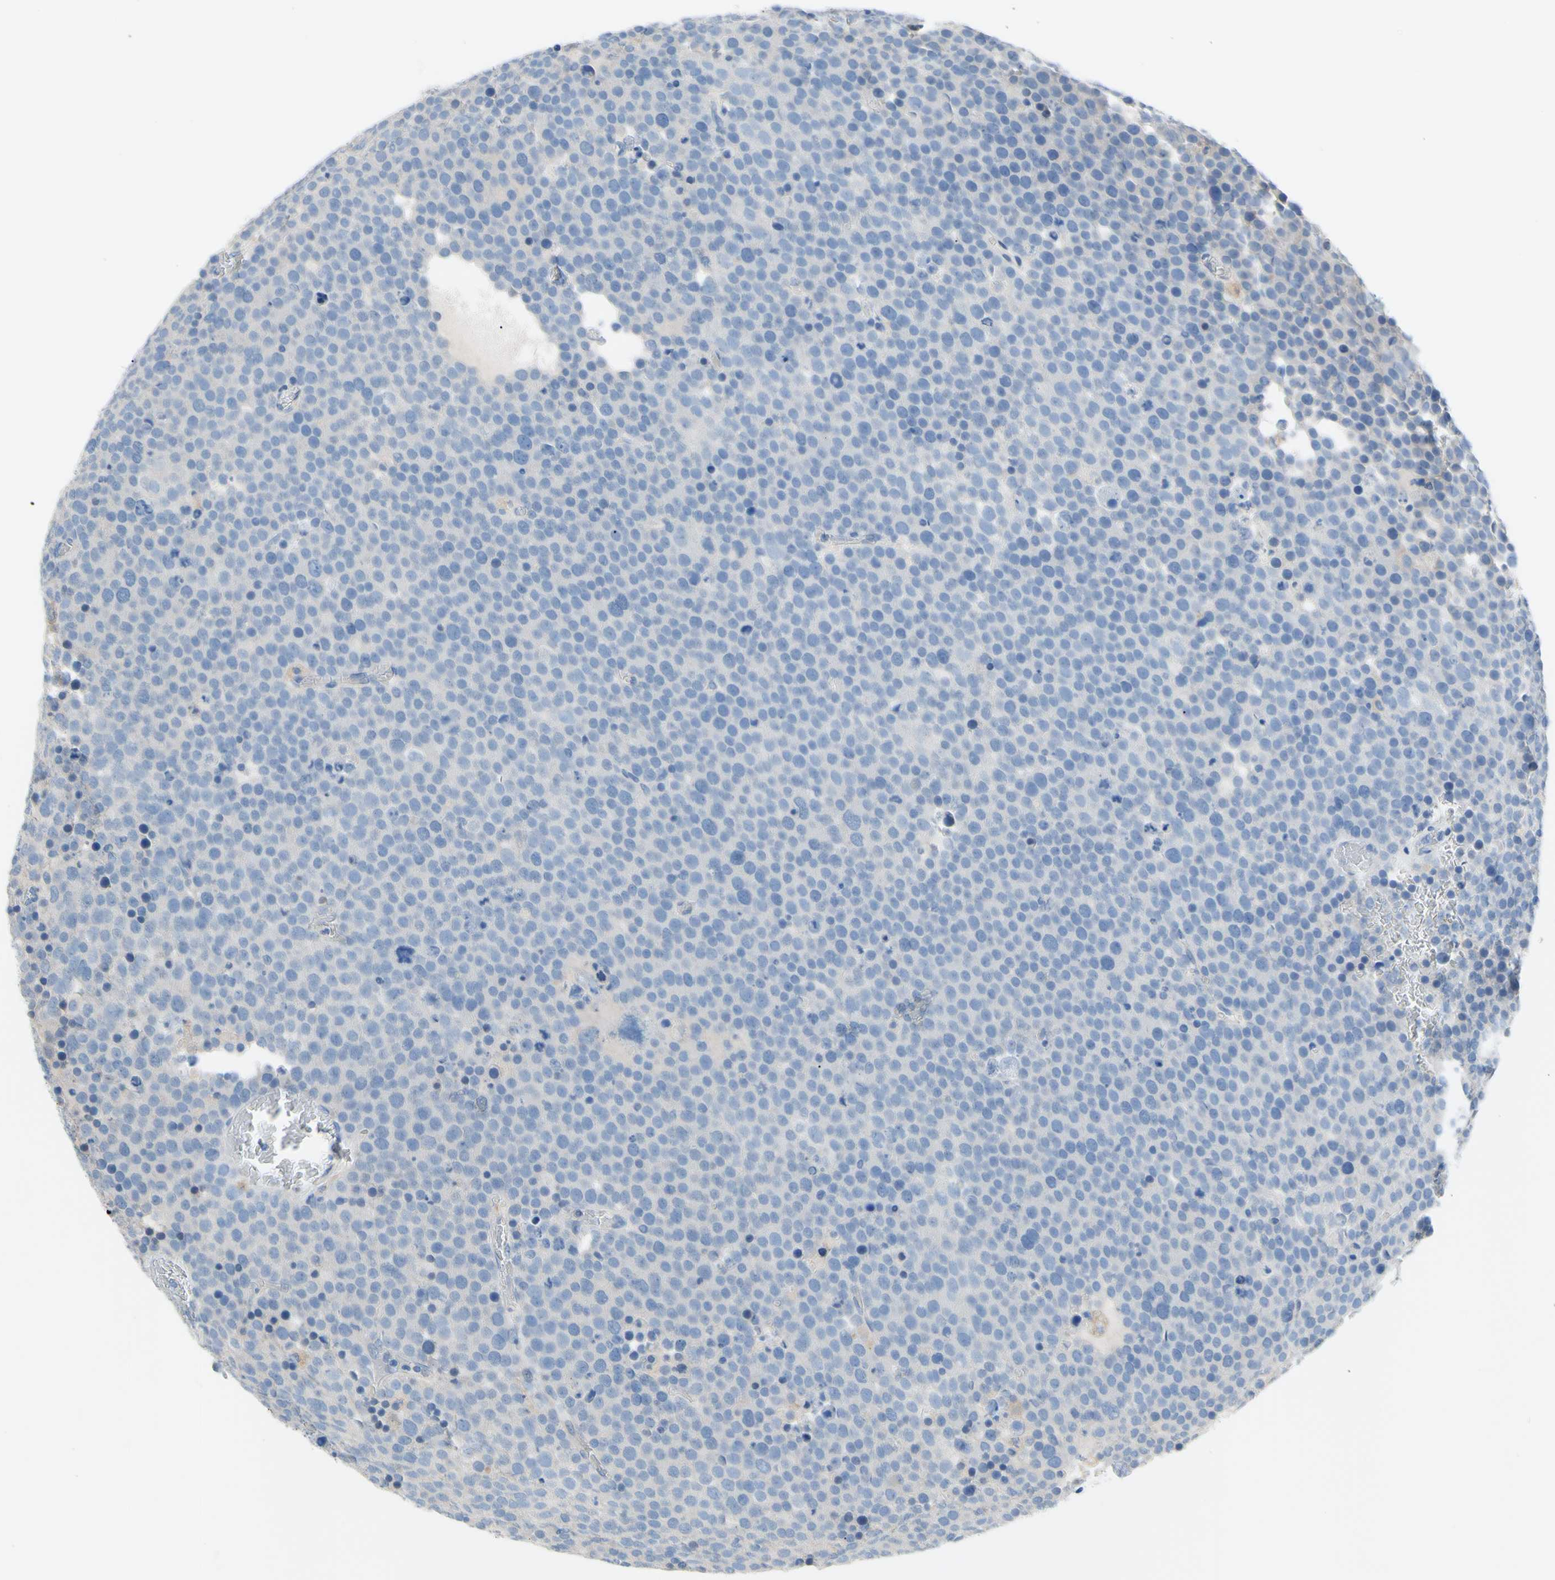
{"staining": {"intensity": "negative", "quantity": "none", "location": "none"}, "tissue": "testis cancer", "cell_type": "Tumor cells", "image_type": "cancer", "snomed": [{"axis": "morphology", "description": "Seminoma, NOS"}, {"axis": "topography", "description": "Testis"}], "caption": "This is an IHC histopathology image of testis seminoma. There is no positivity in tumor cells.", "gene": "TMEM59L", "patient": {"sex": "male", "age": 71}}